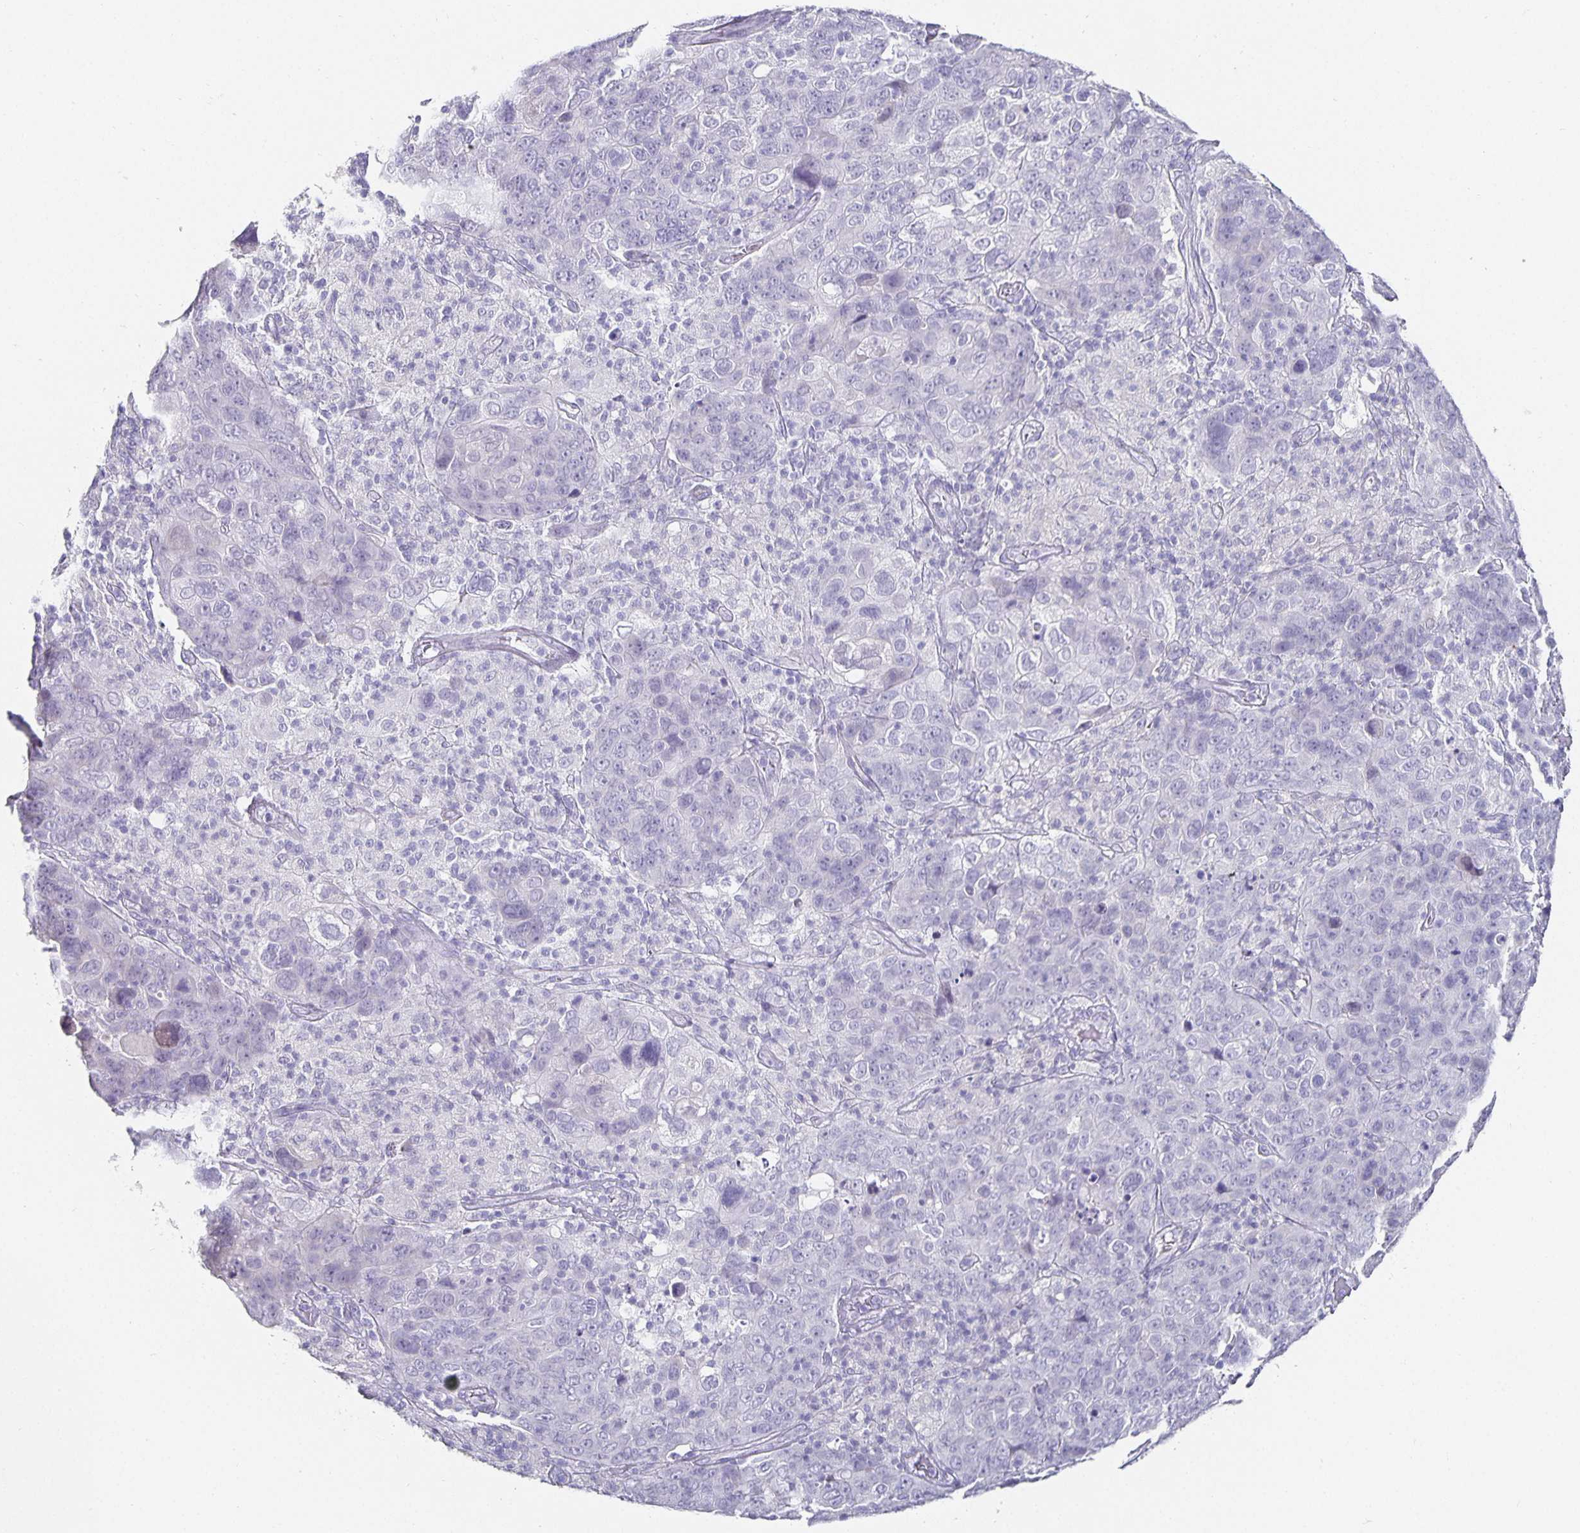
{"staining": {"intensity": "negative", "quantity": "none", "location": "none"}, "tissue": "cervical cancer", "cell_type": "Tumor cells", "image_type": "cancer", "snomed": [{"axis": "morphology", "description": "Squamous cell carcinoma, NOS"}, {"axis": "topography", "description": "Cervix"}], "caption": "Immunohistochemistry micrograph of human cervical cancer (squamous cell carcinoma) stained for a protein (brown), which demonstrates no staining in tumor cells. (Immunohistochemistry, brightfield microscopy, high magnification).", "gene": "CHGA", "patient": {"sex": "female", "age": 44}}